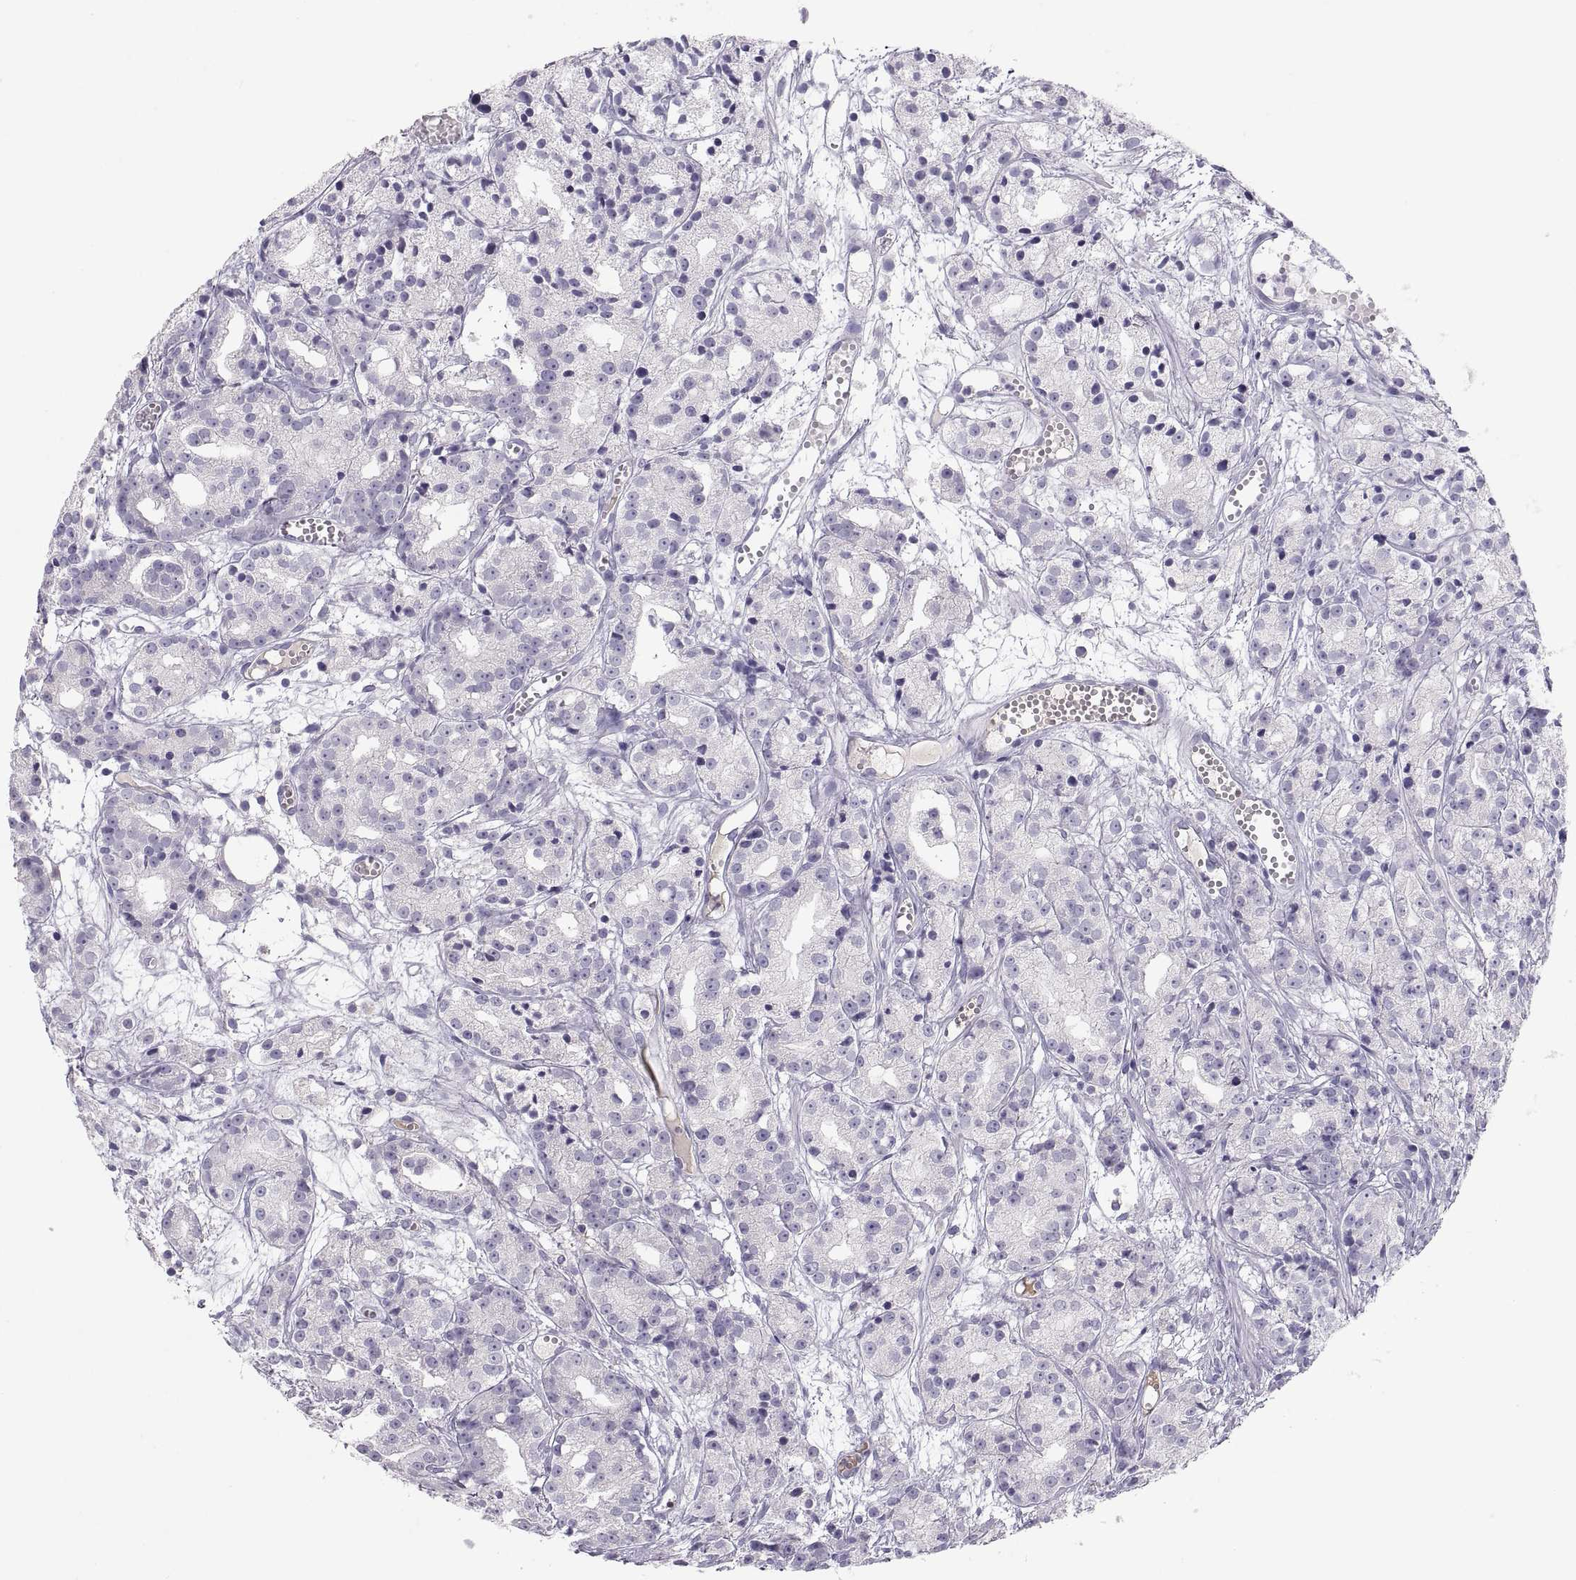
{"staining": {"intensity": "negative", "quantity": "none", "location": "none"}, "tissue": "prostate cancer", "cell_type": "Tumor cells", "image_type": "cancer", "snomed": [{"axis": "morphology", "description": "Adenocarcinoma, Medium grade"}, {"axis": "topography", "description": "Prostate"}], "caption": "Immunohistochemistry (IHC) photomicrograph of neoplastic tissue: prostate cancer (adenocarcinoma (medium-grade)) stained with DAB exhibits no significant protein staining in tumor cells. The staining was performed using DAB to visualize the protein expression in brown, while the nuclei were stained in blue with hematoxylin (Magnification: 20x).", "gene": "MAGEB2", "patient": {"sex": "male", "age": 74}}